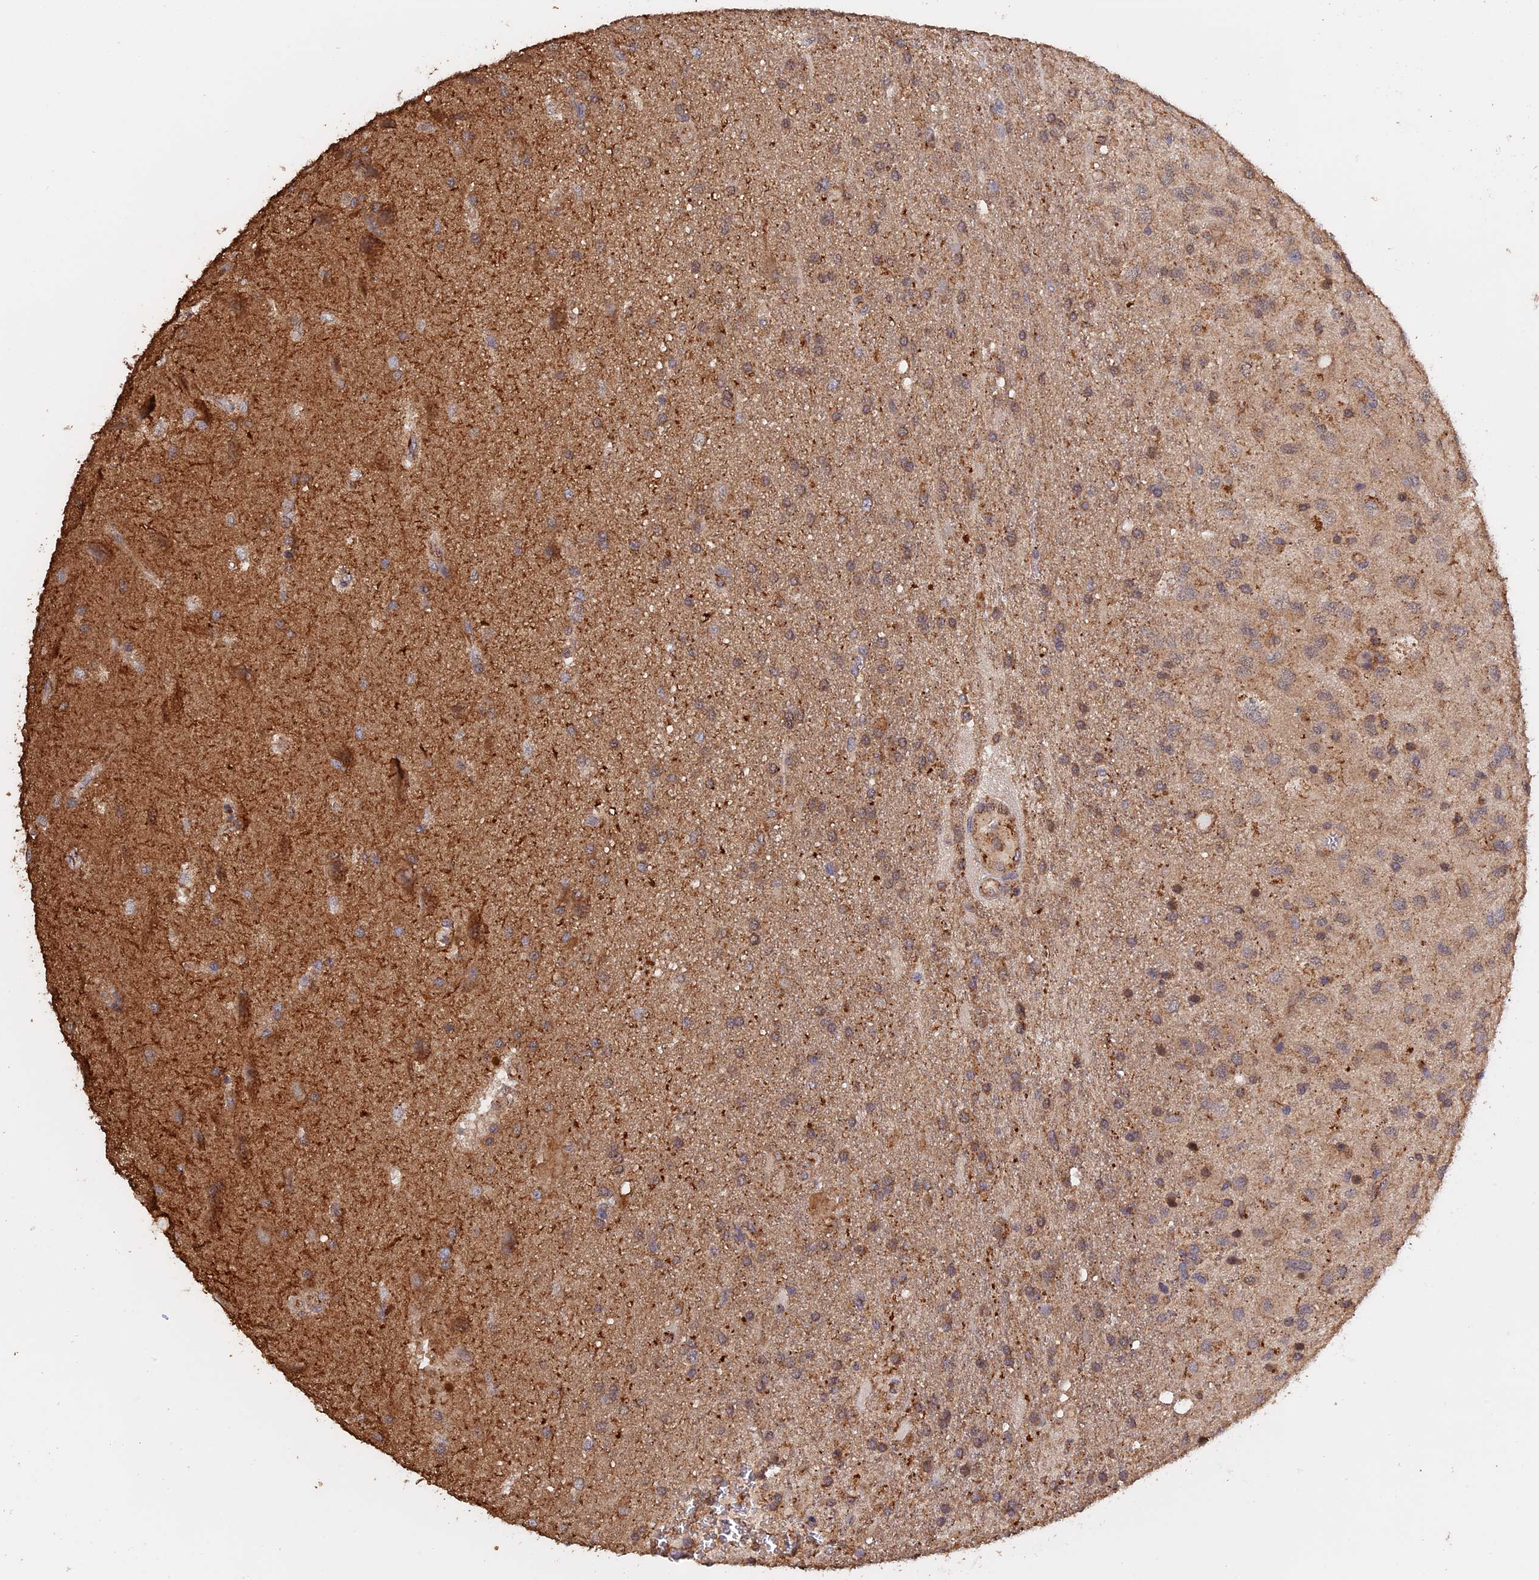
{"staining": {"intensity": "weak", "quantity": "25%-75%", "location": "cytoplasmic/membranous"}, "tissue": "glioma", "cell_type": "Tumor cells", "image_type": "cancer", "snomed": [{"axis": "morphology", "description": "Glioma, malignant, Low grade"}, {"axis": "topography", "description": "Brain"}], "caption": "Immunohistochemical staining of glioma shows low levels of weak cytoplasmic/membranous positivity in about 25%-75% of tumor cells. The protein is shown in brown color, while the nuclei are stained blue.", "gene": "PIGQ", "patient": {"sex": "male", "age": 66}}